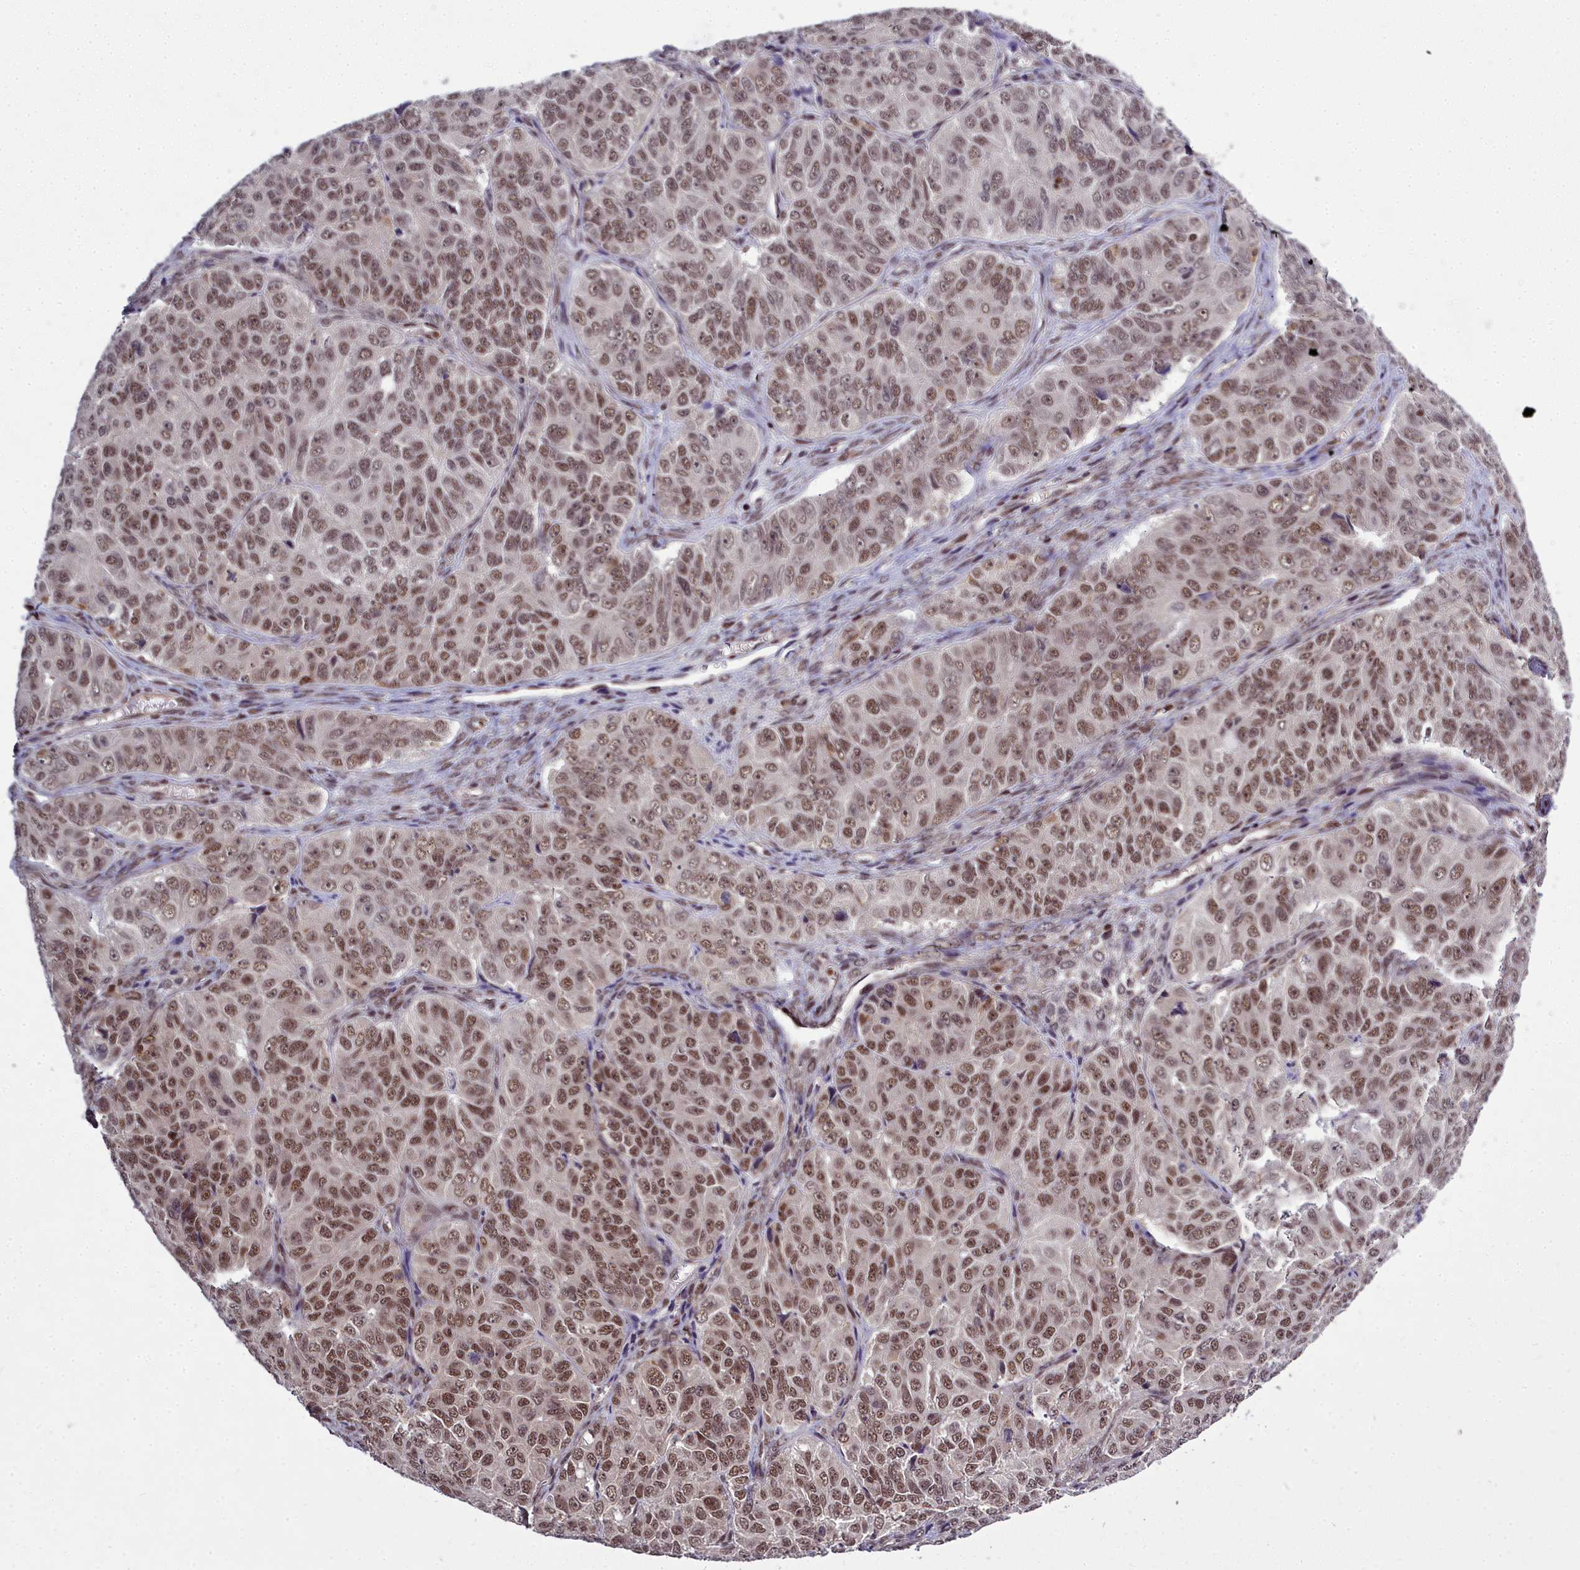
{"staining": {"intensity": "moderate", "quantity": ">75%", "location": "nuclear"}, "tissue": "ovarian cancer", "cell_type": "Tumor cells", "image_type": "cancer", "snomed": [{"axis": "morphology", "description": "Carcinoma, endometroid"}, {"axis": "topography", "description": "Ovary"}], "caption": "The micrograph demonstrates immunohistochemical staining of endometroid carcinoma (ovarian). There is moderate nuclear positivity is identified in approximately >75% of tumor cells.", "gene": "GMEB1", "patient": {"sex": "female", "age": 51}}